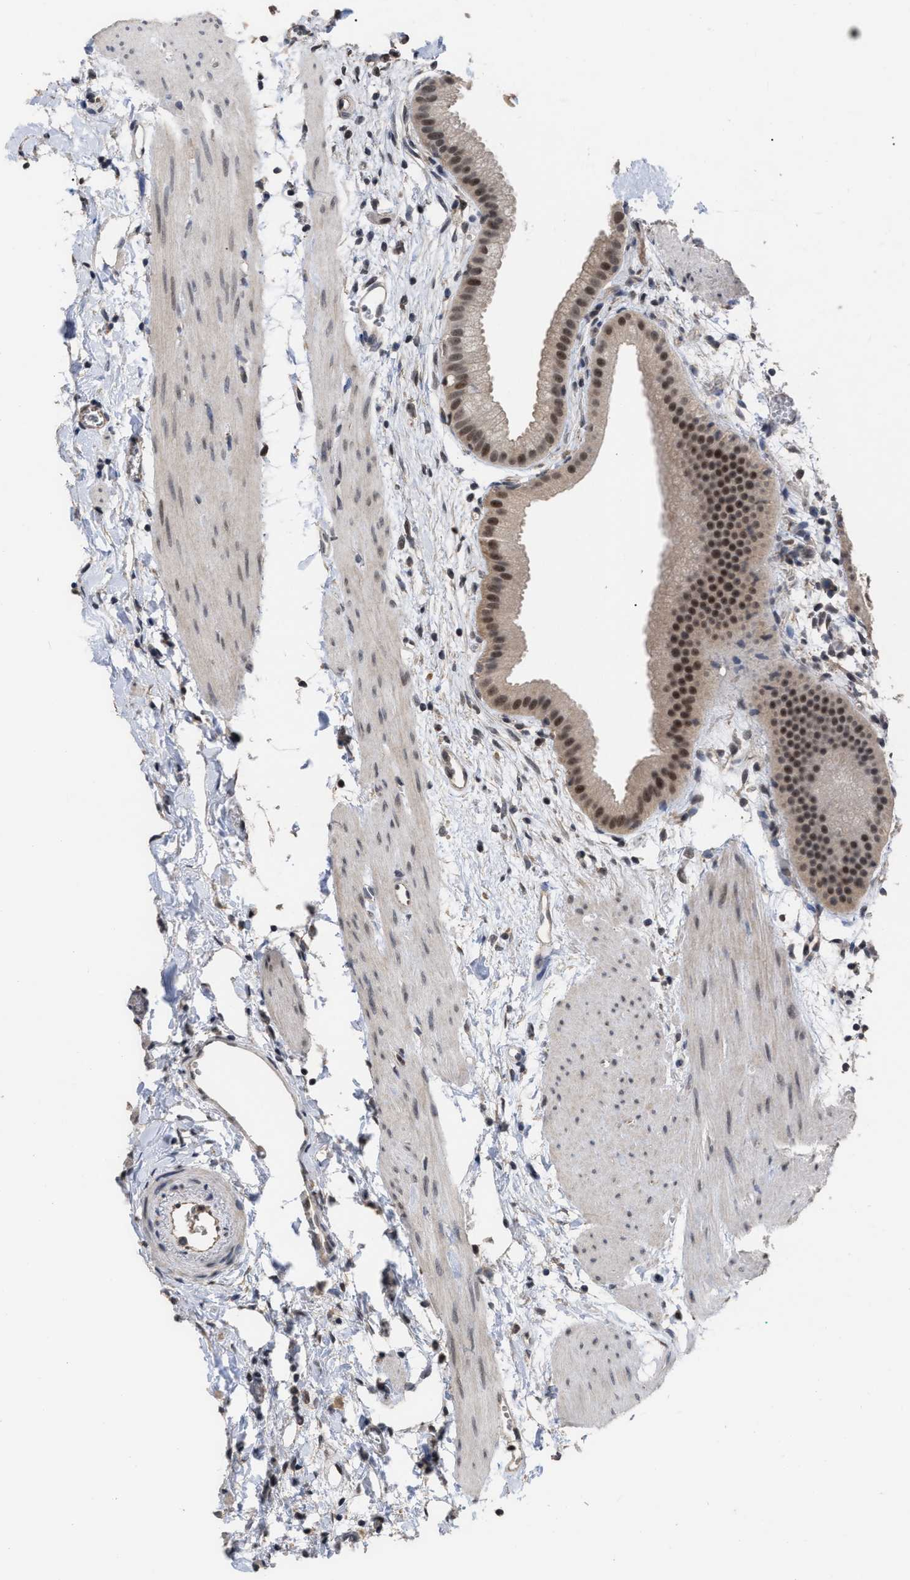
{"staining": {"intensity": "strong", "quantity": ">75%", "location": "cytoplasmic/membranous,nuclear"}, "tissue": "gallbladder", "cell_type": "Glandular cells", "image_type": "normal", "snomed": [{"axis": "morphology", "description": "Normal tissue, NOS"}, {"axis": "topography", "description": "Gallbladder"}], "caption": "Human gallbladder stained with a protein marker exhibits strong staining in glandular cells.", "gene": "JAZF1", "patient": {"sex": "female", "age": 64}}